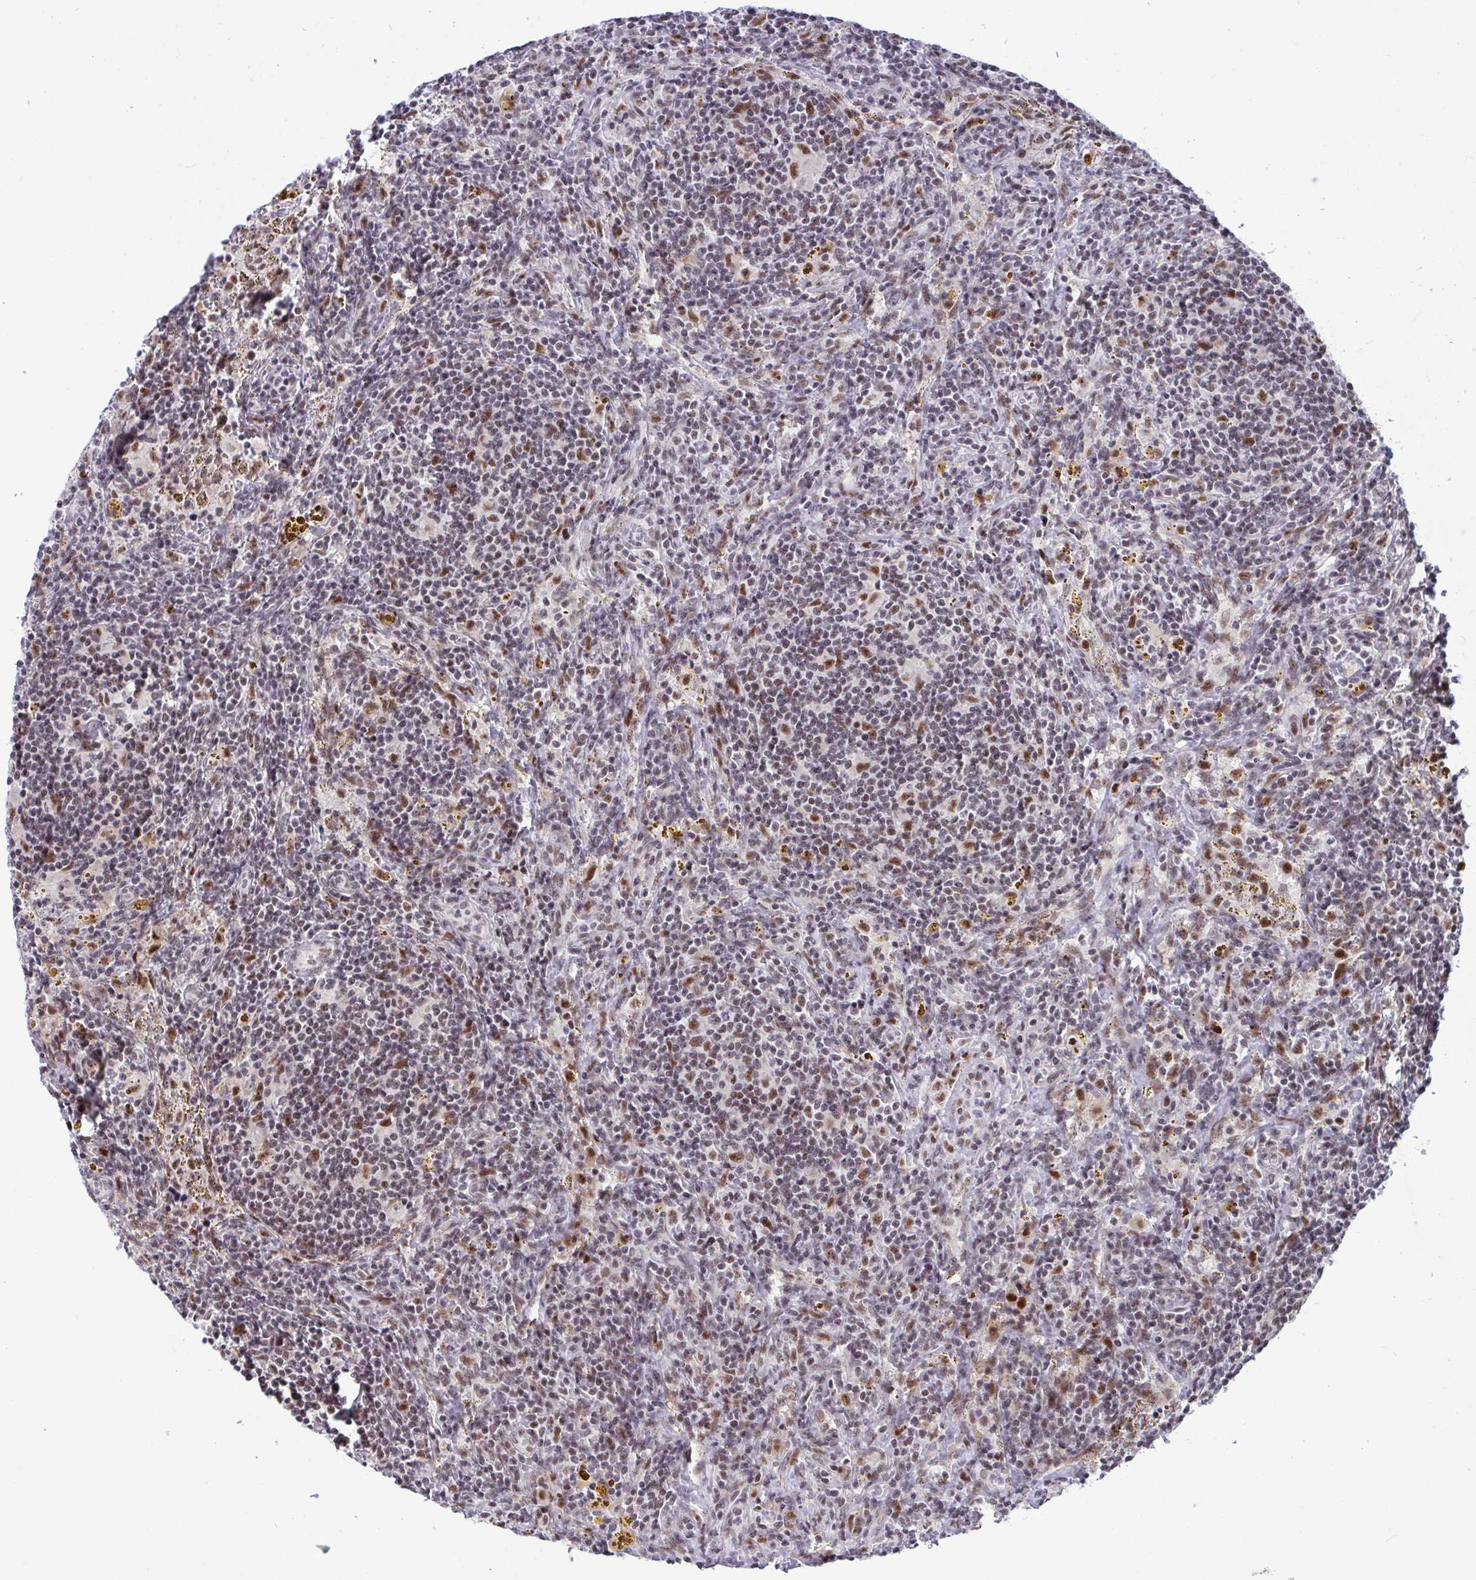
{"staining": {"intensity": "moderate", "quantity": "25%-75%", "location": "nuclear"}, "tissue": "lymphoma", "cell_type": "Tumor cells", "image_type": "cancer", "snomed": [{"axis": "morphology", "description": "Malignant lymphoma, non-Hodgkin's type, Low grade"}, {"axis": "topography", "description": "Spleen"}], "caption": "IHC (DAB) staining of lymphoma reveals moderate nuclear protein positivity in approximately 25%-75% of tumor cells.", "gene": "WBP11", "patient": {"sex": "female", "age": 70}}